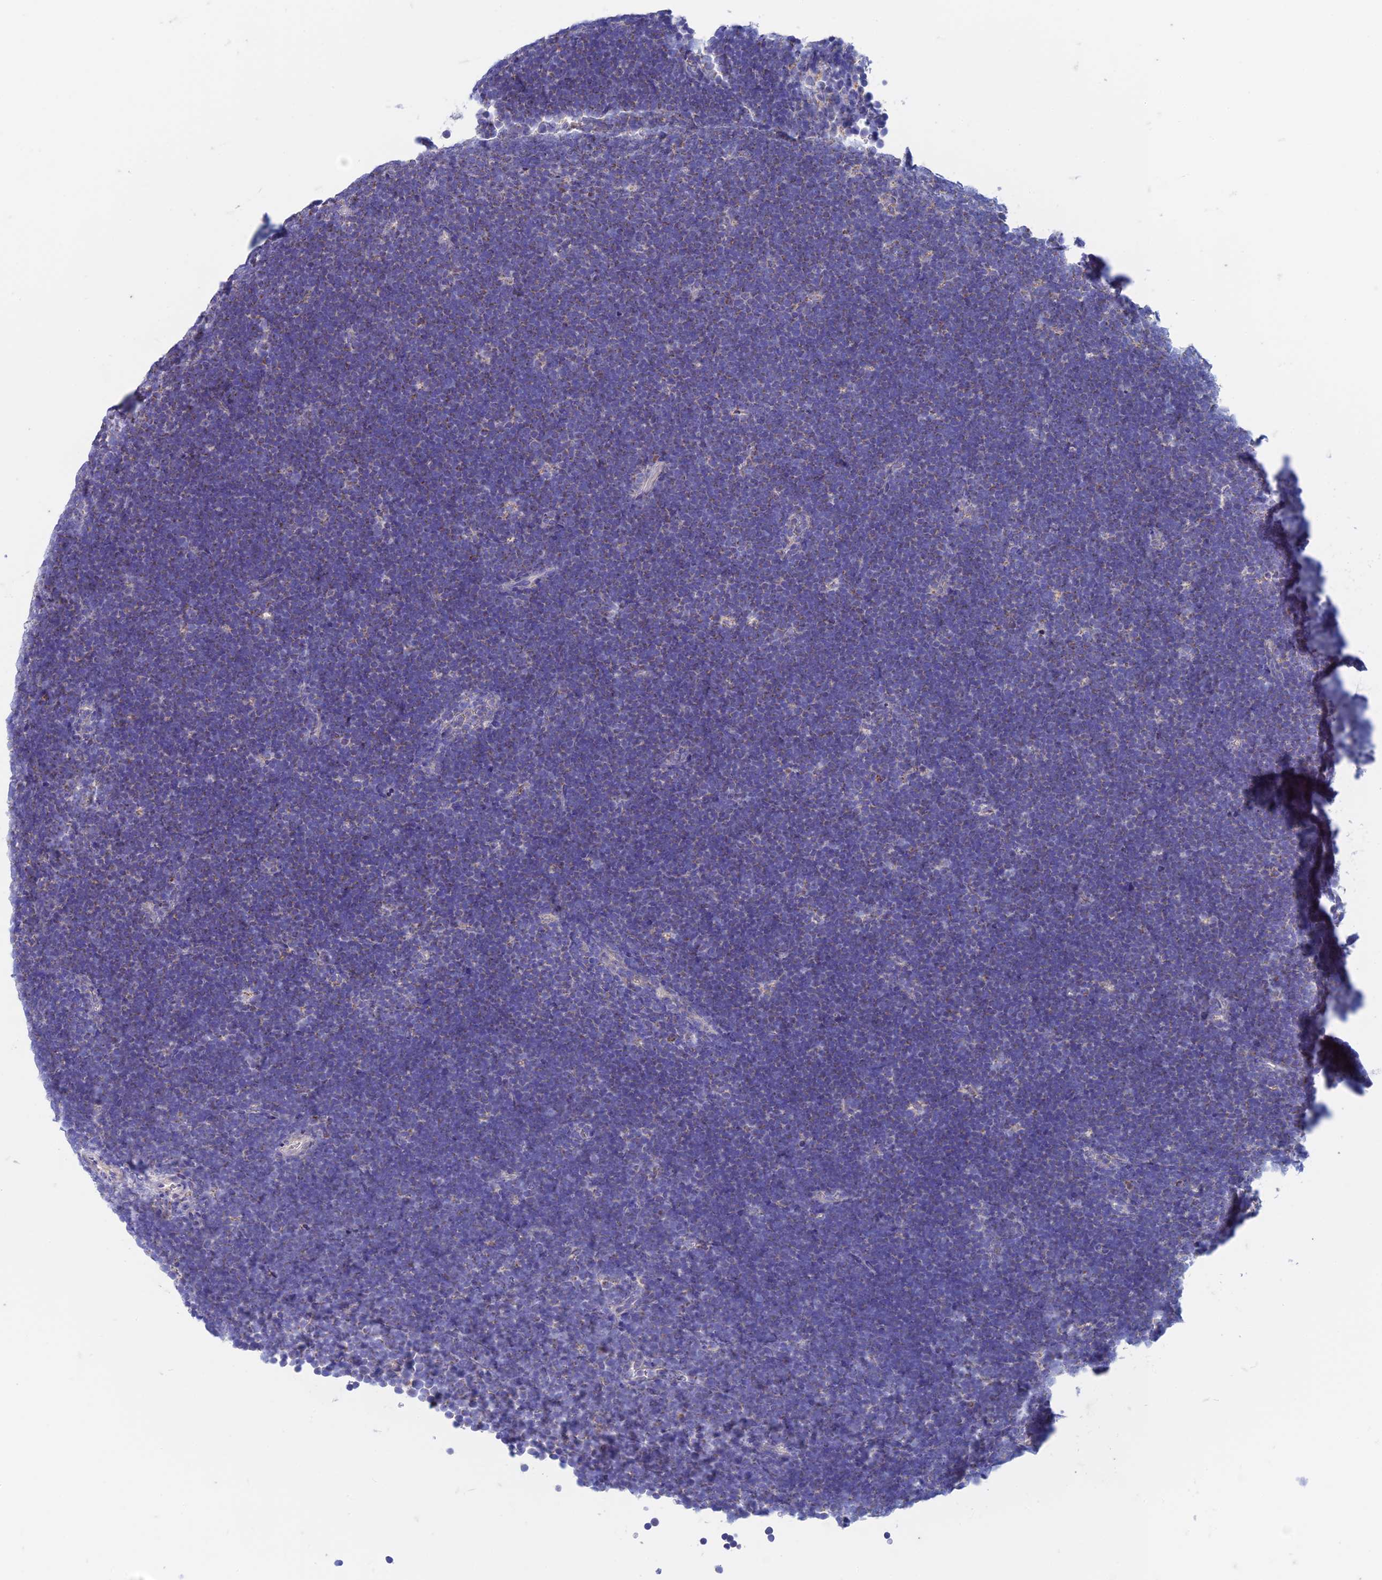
{"staining": {"intensity": "negative", "quantity": "none", "location": "none"}, "tissue": "lymphoma", "cell_type": "Tumor cells", "image_type": "cancer", "snomed": [{"axis": "morphology", "description": "Malignant lymphoma, non-Hodgkin's type, High grade"}, {"axis": "topography", "description": "Lymph node"}], "caption": "The photomicrograph shows no significant staining in tumor cells of lymphoma.", "gene": "ZNF181", "patient": {"sex": "male", "age": 13}}